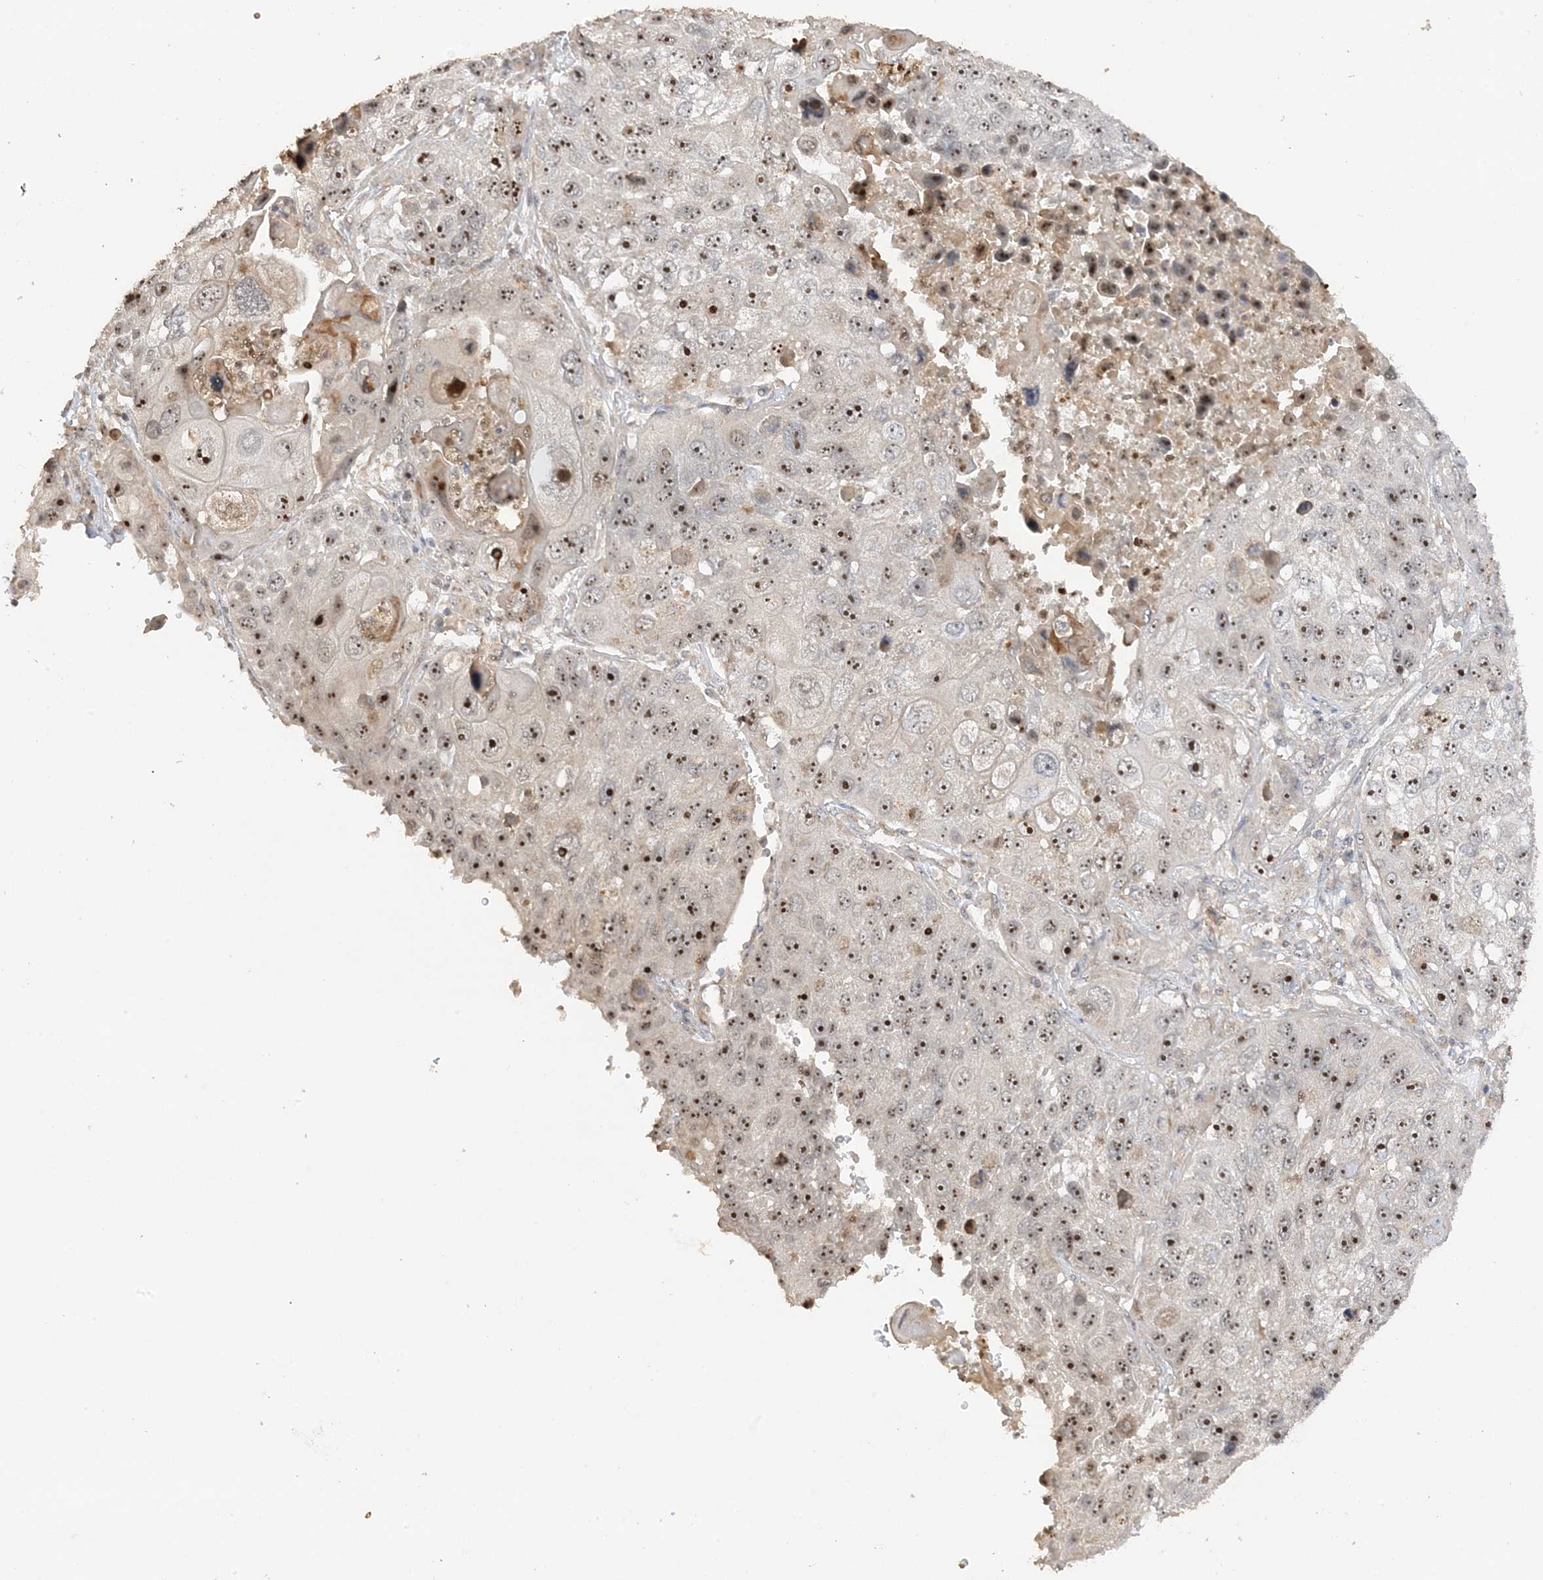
{"staining": {"intensity": "strong", "quantity": ">75%", "location": "nuclear"}, "tissue": "lung cancer", "cell_type": "Tumor cells", "image_type": "cancer", "snomed": [{"axis": "morphology", "description": "Squamous cell carcinoma, NOS"}, {"axis": "topography", "description": "Lung"}], "caption": "IHC image of lung squamous cell carcinoma stained for a protein (brown), which shows high levels of strong nuclear staining in approximately >75% of tumor cells.", "gene": "DDX18", "patient": {"sex": "male", "age": 61}}